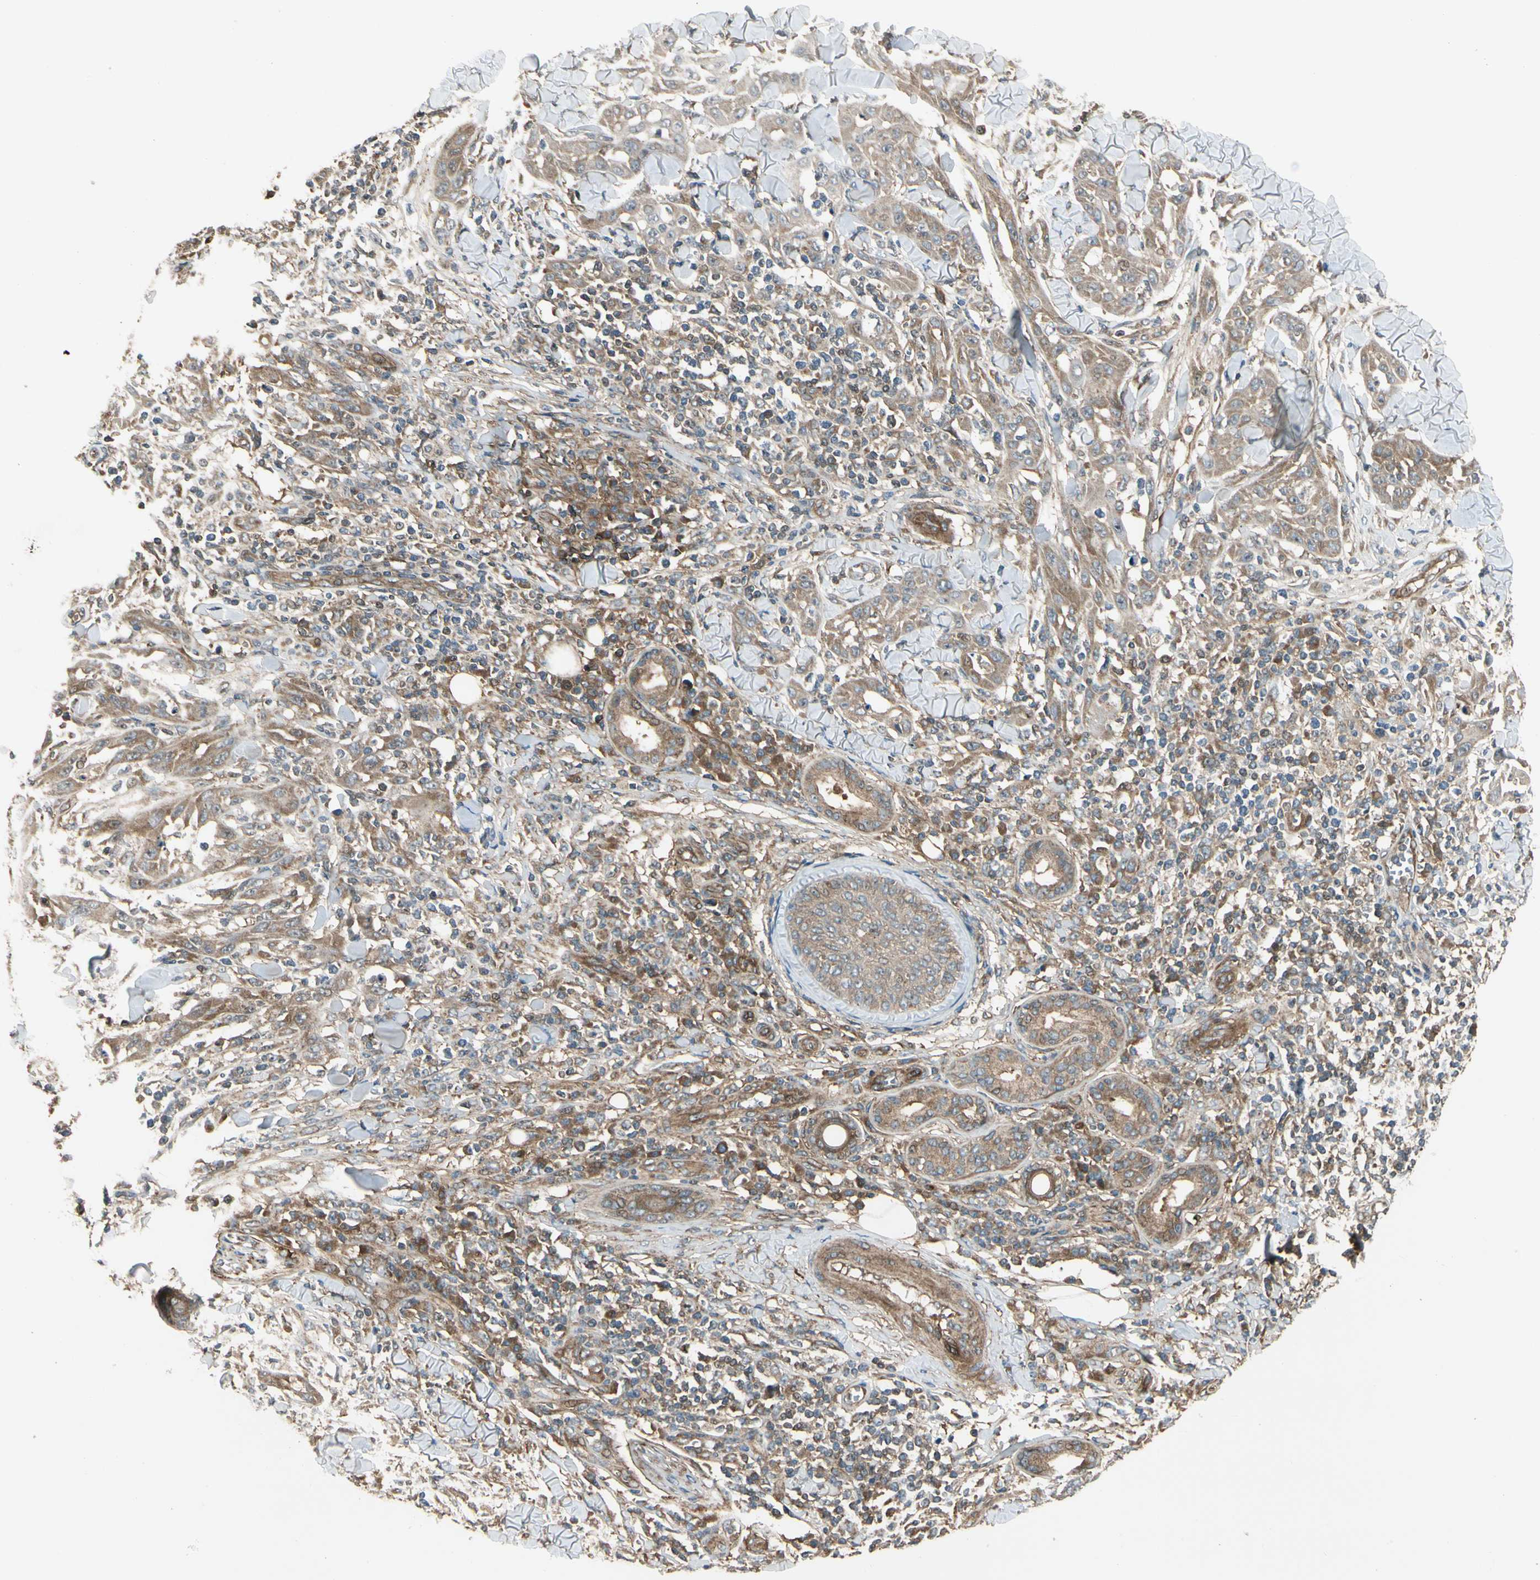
{"staining": {"intensity": "weak", "quantity": "25%-75%", "location": "cytoplasmic/membranous"}, "tissue": "skin cancer", "cell_type": "Tumor cells", "image_type": "cancer", "snomed": [{"axis": "morphology", "description": "Squamous cell carcinoma, NOS"}, {"axis": "topography", "description": "Skin"}], "caption": "Protein staining of squamous cell carcinoma (skin) tissue demonstrates weak cytoplasmic/membranous expression in about 25%-75% of tumor cells.", "gene": "FKBP15", "patient": {"sex": "male", "age": 24}}